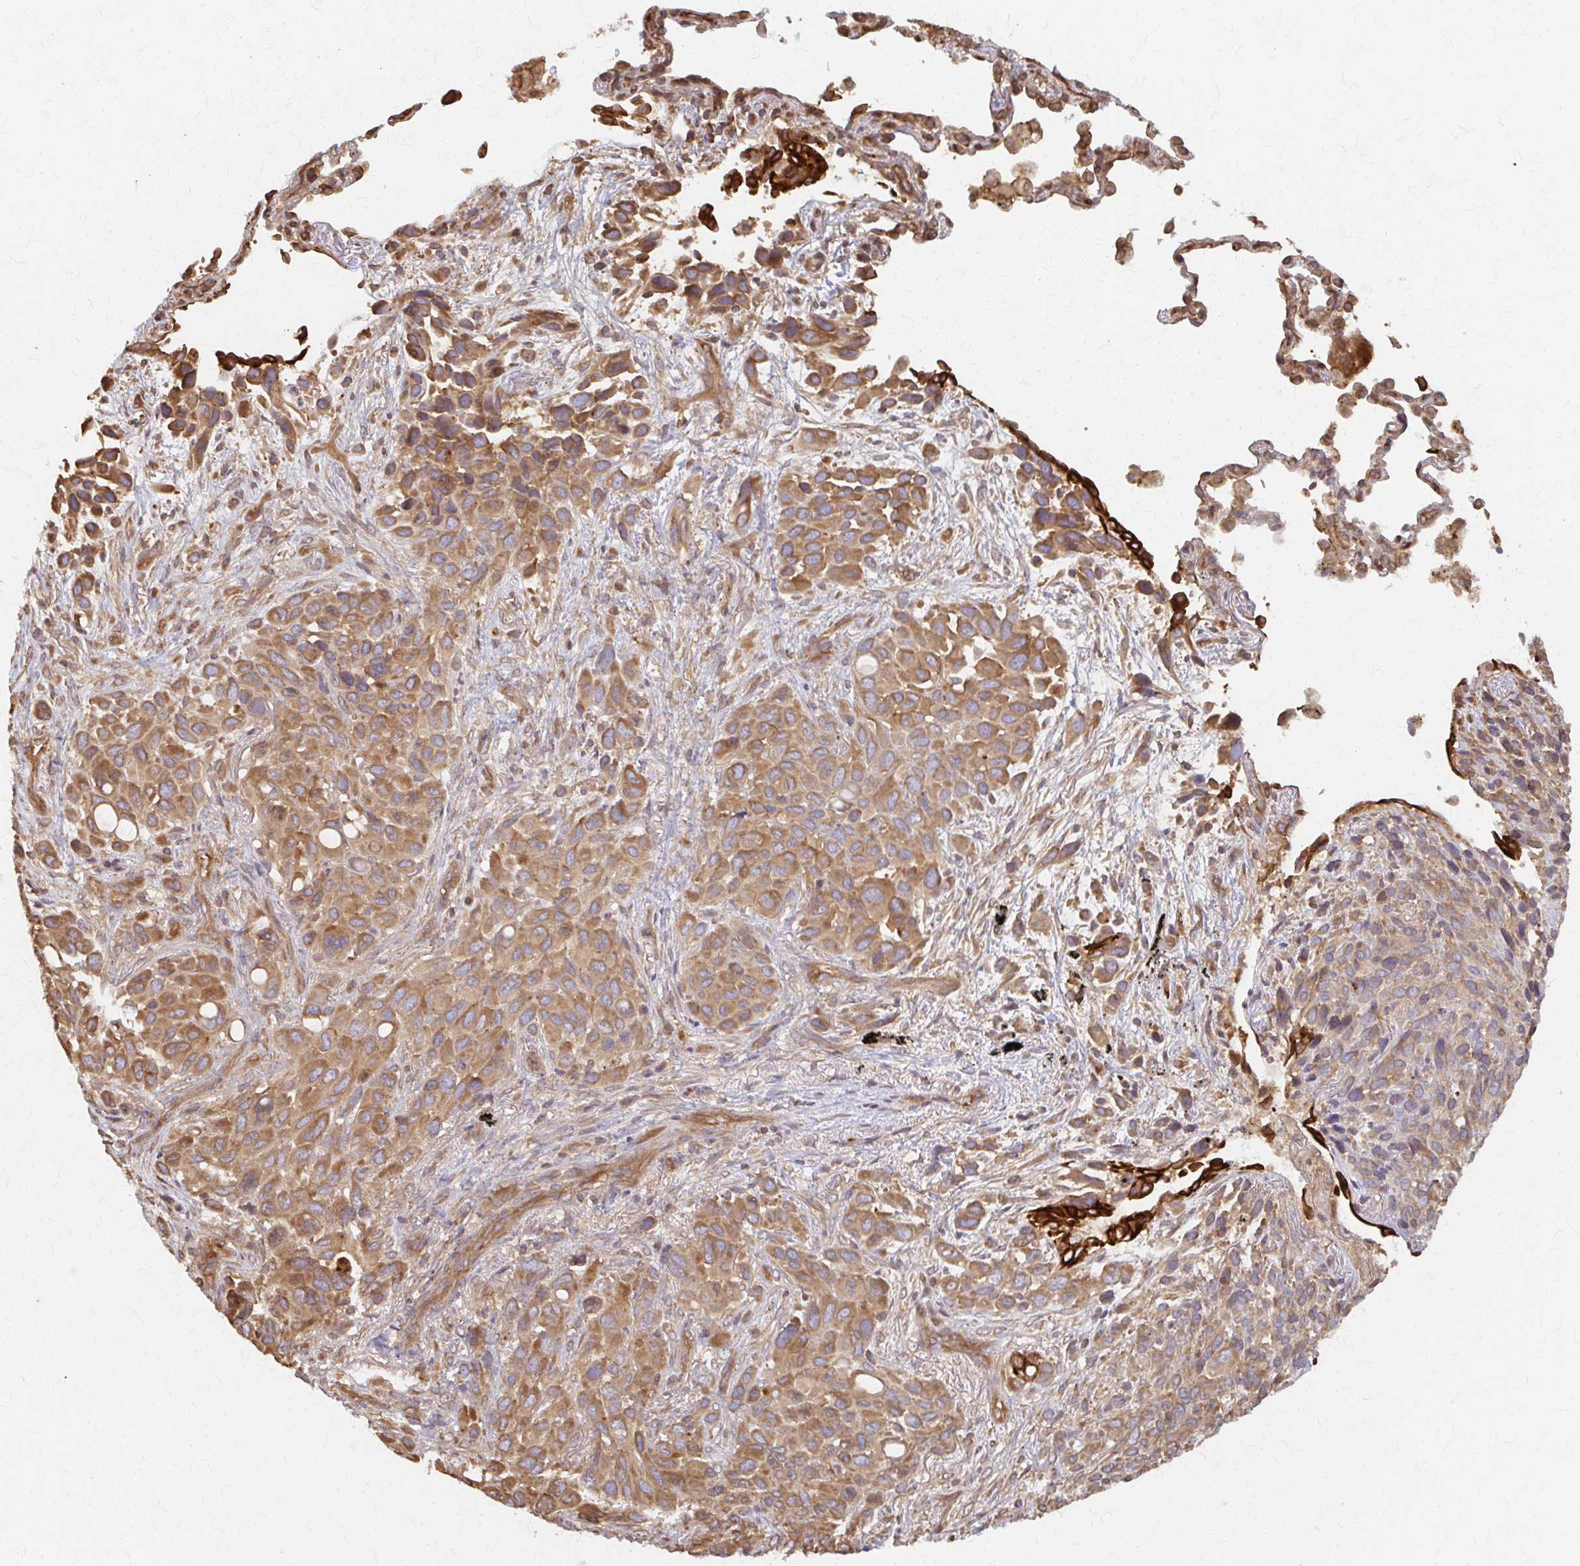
{"staining": {"intensity": "moderate", "quantity": ">75%", "location": "cytoplasmic/membranous"}, "tissue": "melanoma", "cell_type": "Tumor cells", "image_type": "cancer", "snomed": [{"axis": "morphology", "description": "Malignant melanoma, Metastatic site"}, {"axis": "topography", "description": "Lung"}], "caption": "High-power microscopy captured an immunohistochemistry (IHC) micrograph of malignant melanoma (metastatic site), revealing moderate cytoplasmic/membranous staining in about >75% of tumor cells.", "gene": "ARHGAP35", "patient": {"sex": "male", "age": 48}}